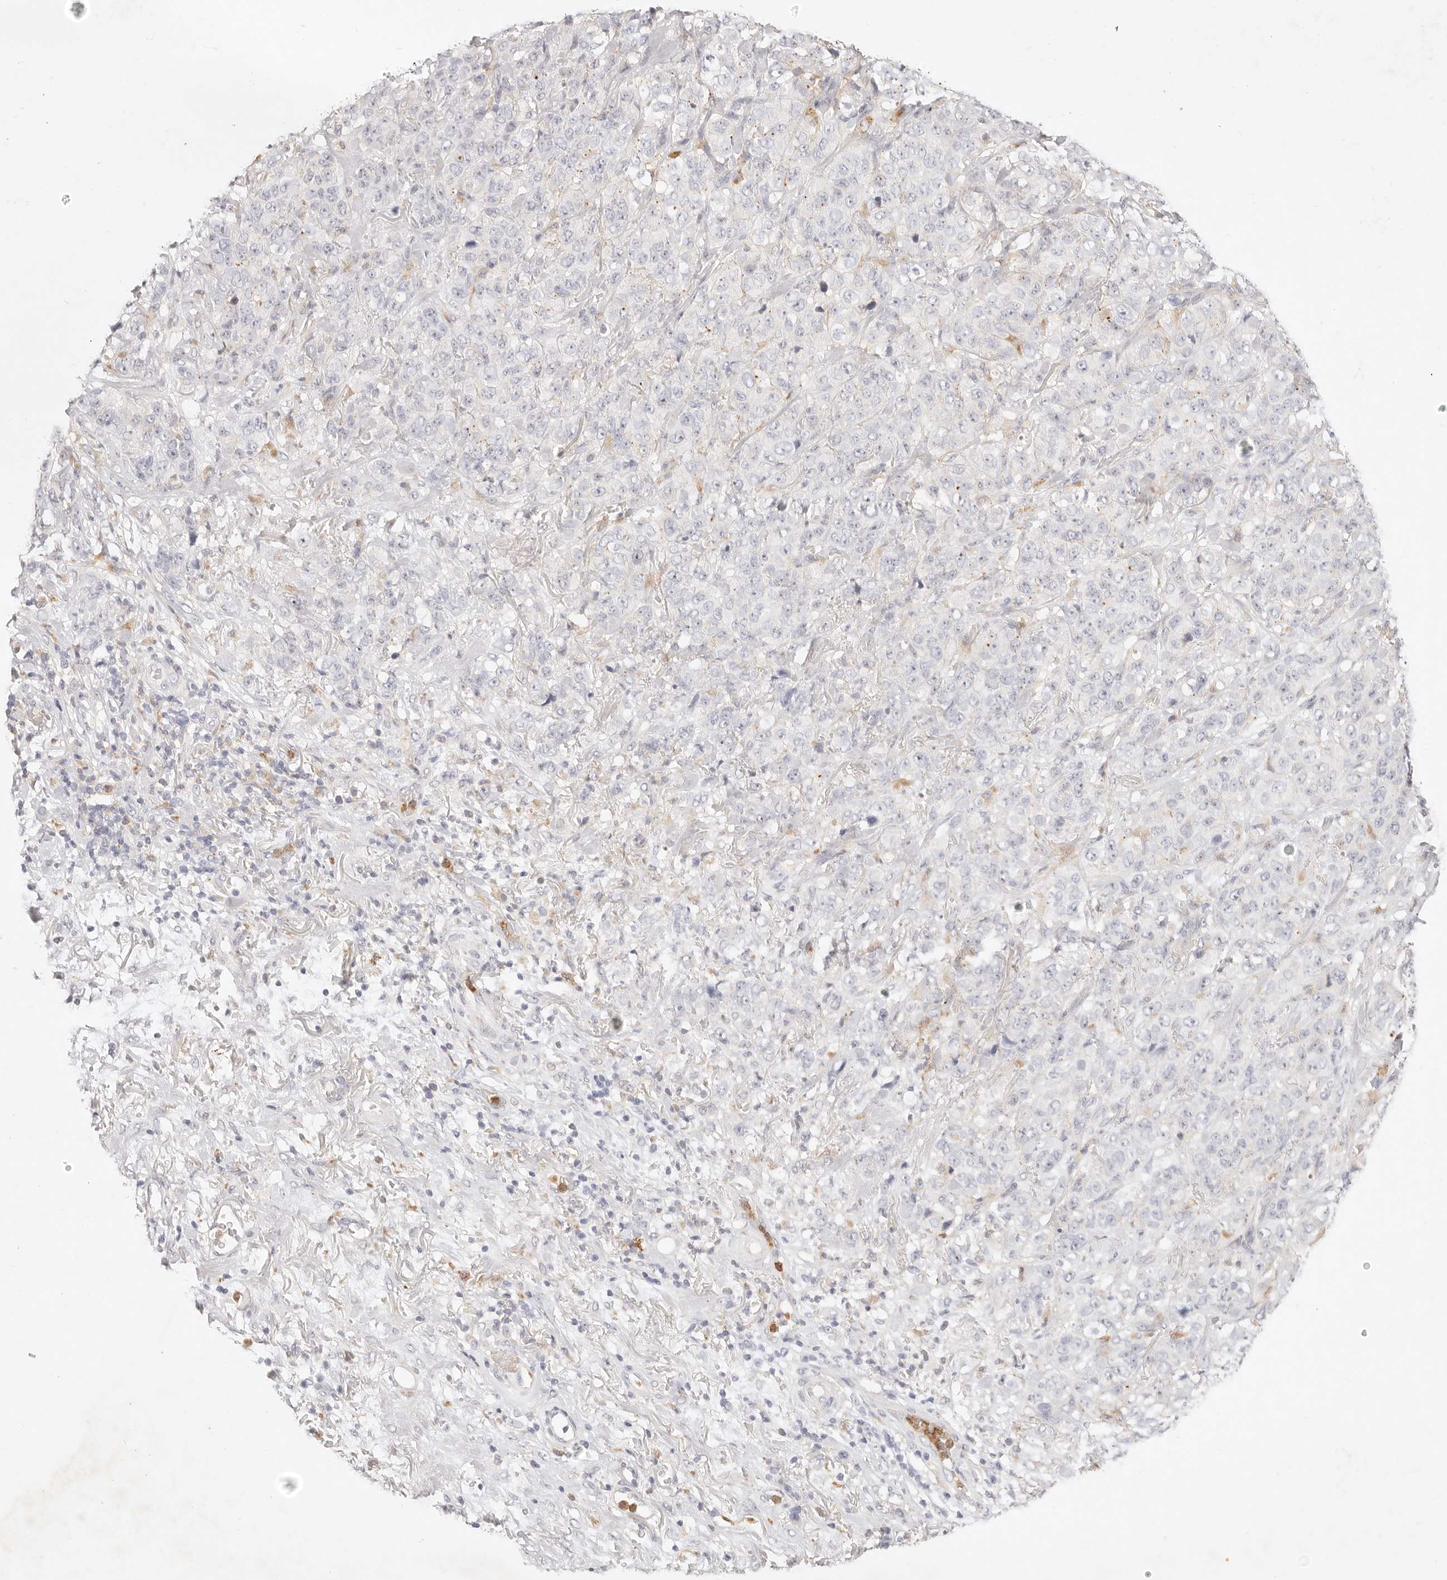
{"staining": {"intensity": "negative", "quantity": "none", "location": "none"}, "tissue": "stomach cancer", "cell_type": "Tumor cells", "image_type": "cancer", "snomed": [{"axis": "morphology", "description": "Adenocarcinoma, NOS"}, {"axis": "topography", "description": "Stomach"}], "caption": "Tumor cells are negative for protein expression in human stomach cancer (adenocarcinoma).", "gene": "GPR84", "patient": {"sex": "male", "age": 48}}